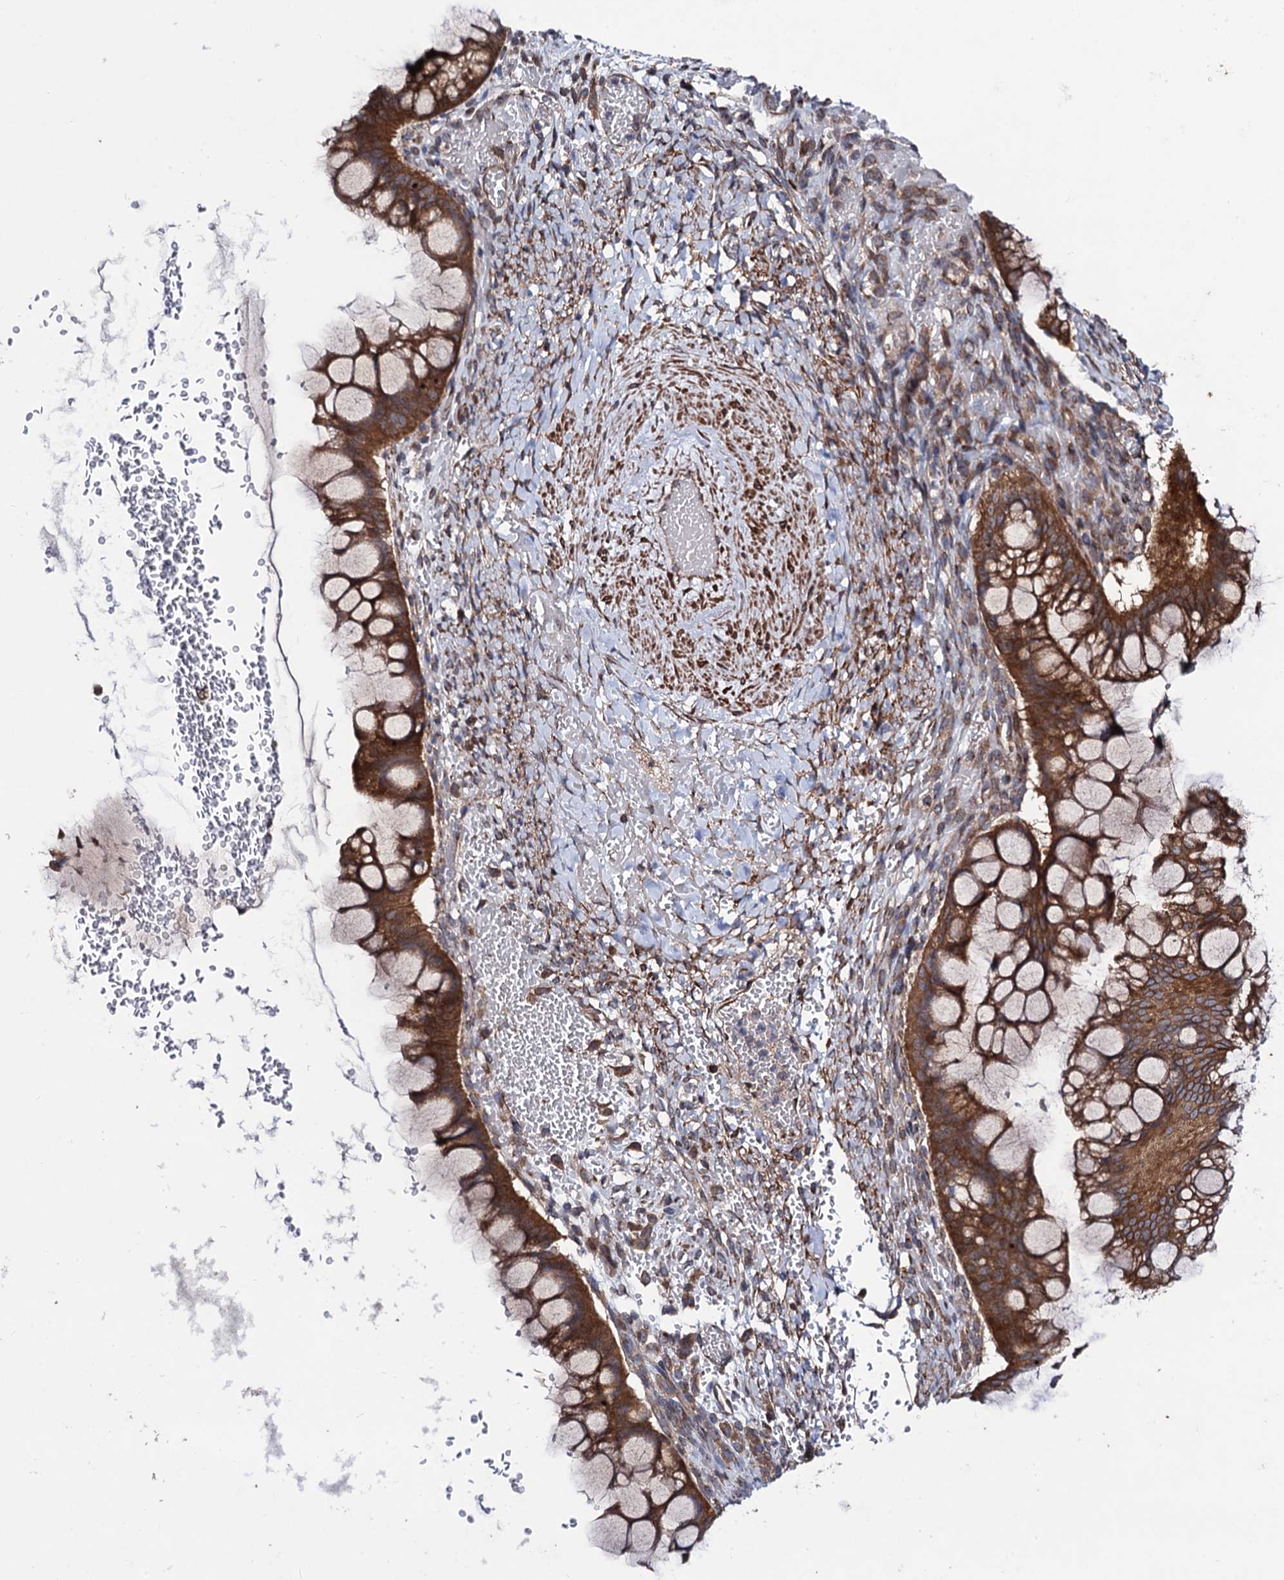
{"staining": {"intensity": "strong", "quantity": ">75%", "location": "cytoplasmic/membranous"}, "tissue": "ovarian cancer", "cell_type": "Tumor cells", "image_type": "cancer", "snomed": [{"axis": "morphology", "description": "Cystadenocarcinoma, mucinous, NOS"}, {"axis": "topography", "description": "Ovary"}], "caption": "An IHC micrograph of tumor tissue is shown. Protein staining in brown labels strong cytoplasmic/membranous positivity in ovarian mucinous cystadenocarcinoma within tumor cells.", "gene": "DYDC1", "patient": {"sex": "female", "age": 73}}